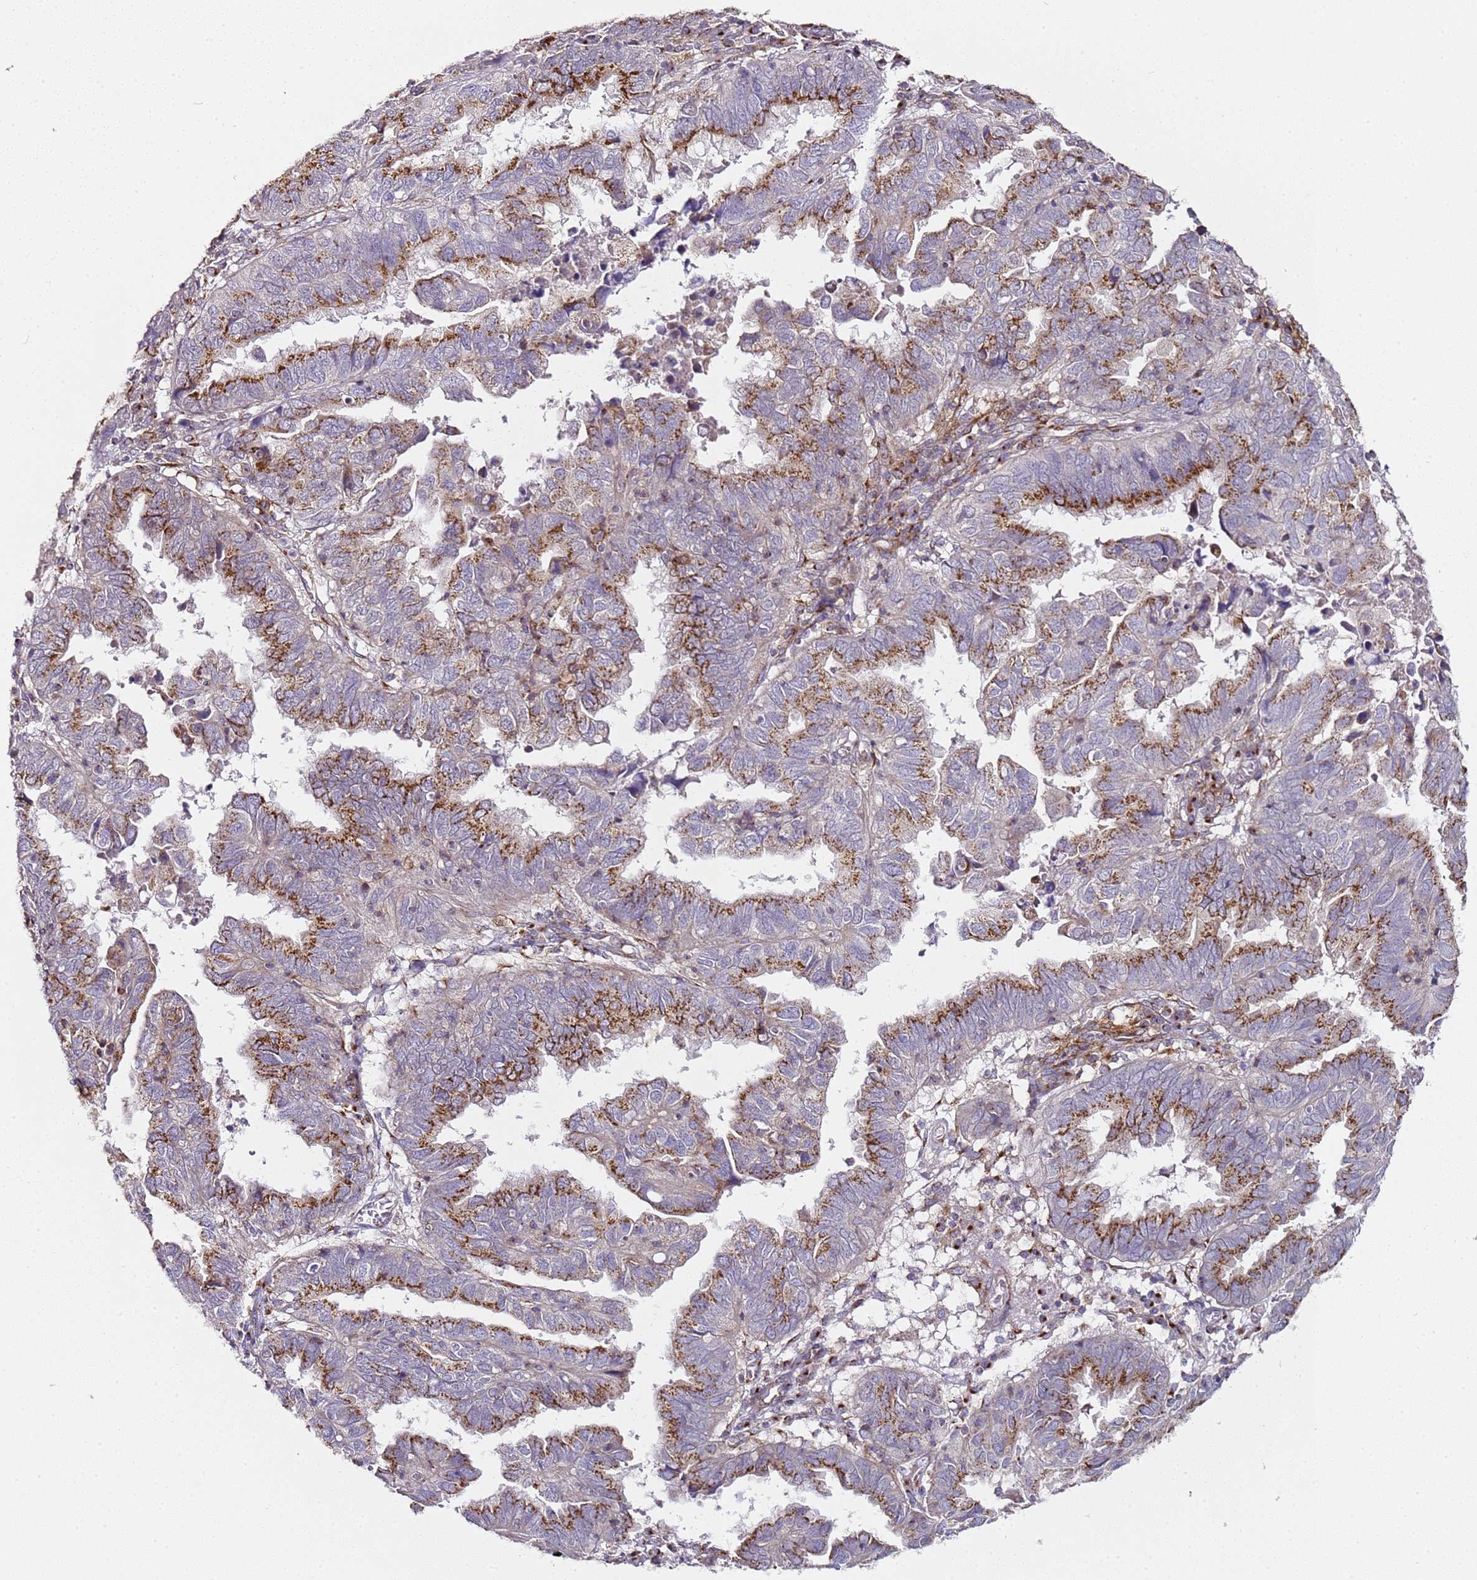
{"staining": {"intensity": "moderate", "quantity": "25%-75%", "location": "cytoplasmic/membranous"}, "tissue": "endometrial cancer", "cell_type": "Tumor cells", "image_type": "cancer", "snomed": [{"axis": "morphology", "description": "Adenocarcinoma, NOS"}, {"axis": "topography", "description": "Uterus"}], "caption": "About 25%-75% of tumor cells in human adenocarcinoma (endometrial) display moderate cytoplasmic/membranous protein staining as visualized by brown immunohistochemical staining.", "gene": "MRPL49", "patient": {"sex": "female", "age": 77}}